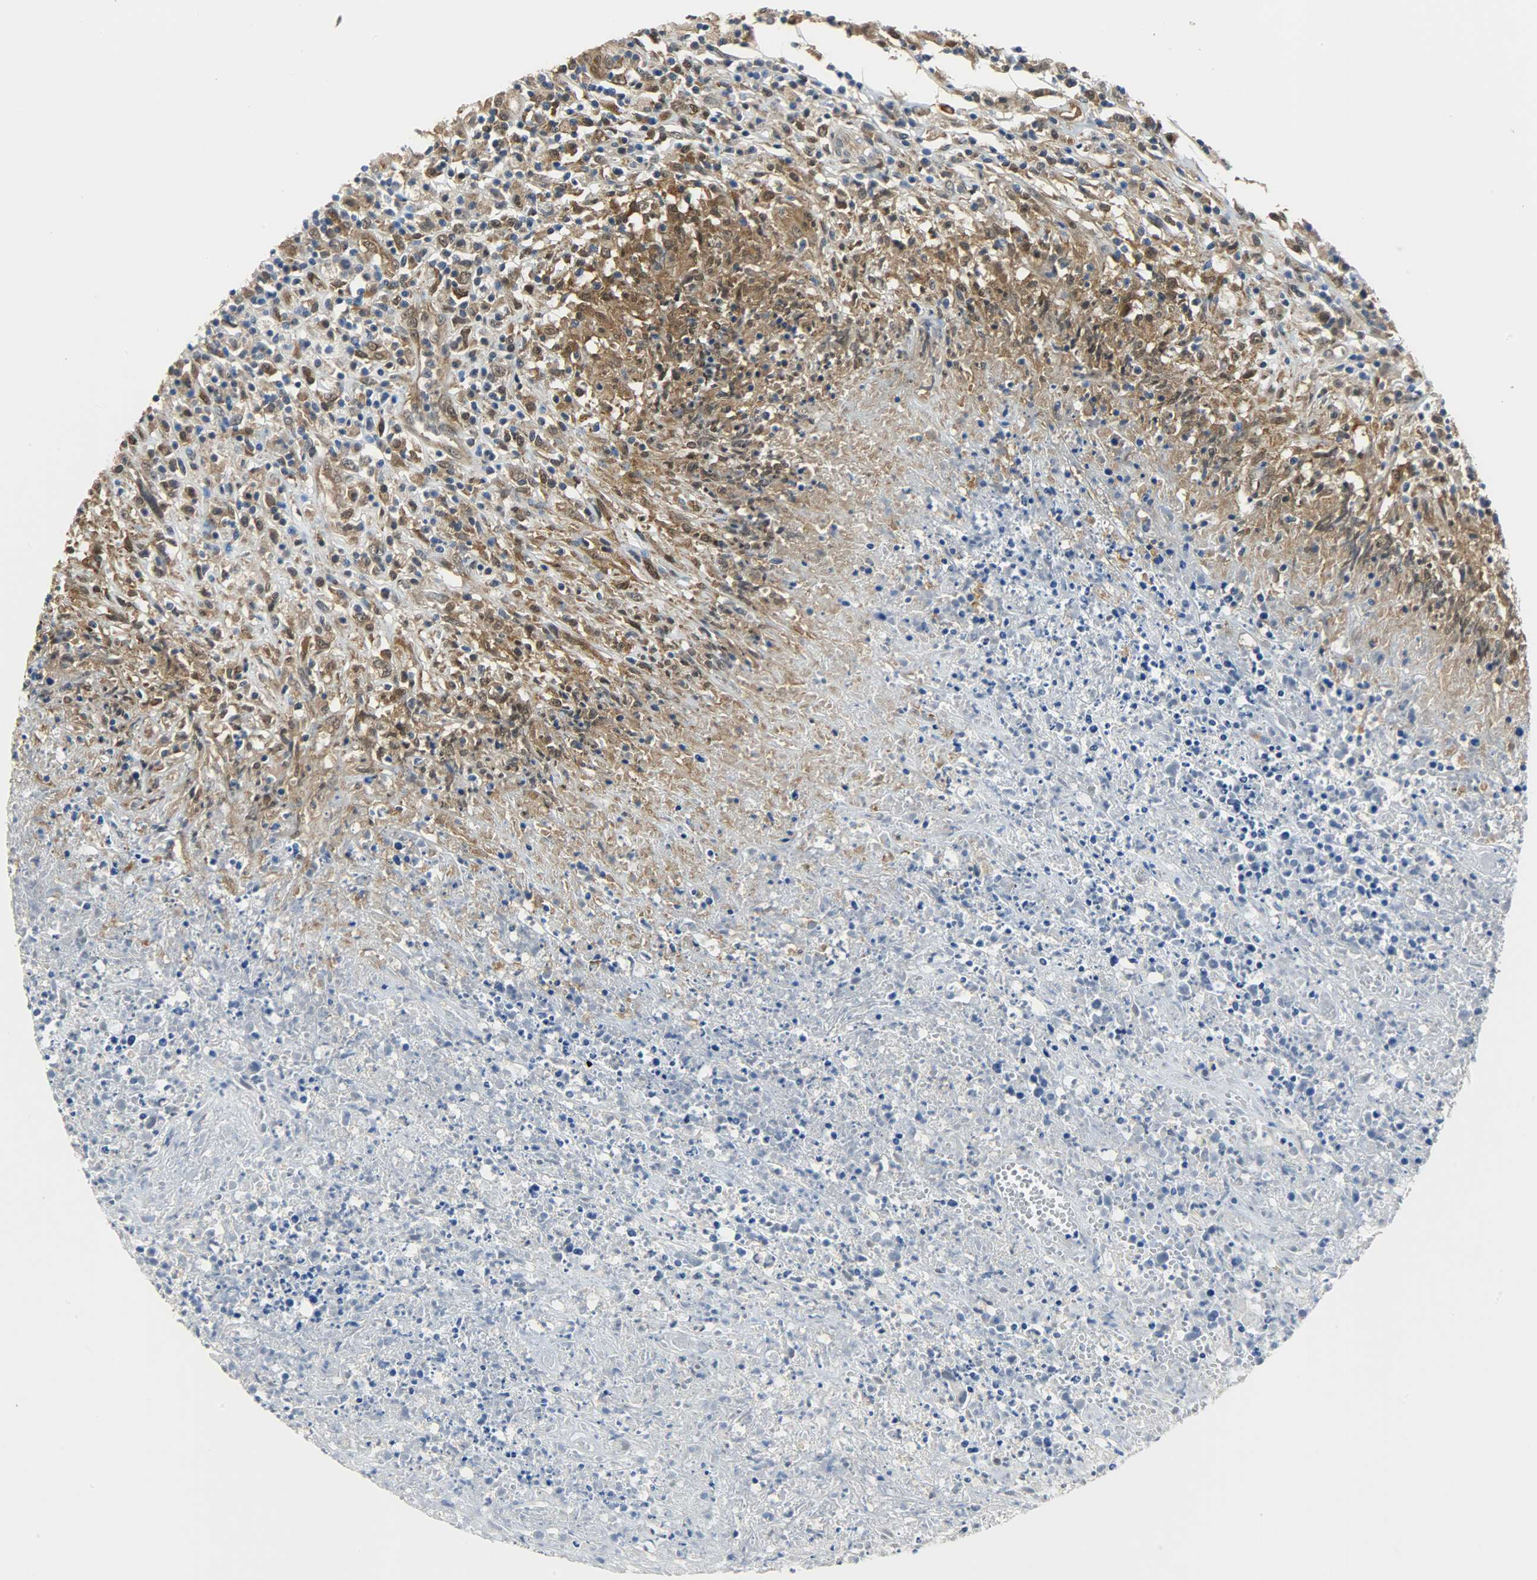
{"staining": {"intensity": "strong", "quantity": "25%-75%", "location": "cytoplasmic/membranous,nuclear"}, "tissue": "lymphoma", "cell_type": "Tumor cells", "image_type": "cancer", "snomed": [{"axis": "morphology", "description": "Malignant lymphoma, non-Hodgkin's type, High grade"}, {"axis": "topography", "description": "Lymph node"}], "caption": "Immunohistochemical staining of human high-grade malignant lymphoma, non-Hodgkin's type shows high levels of strong cytoplasmic/membranous and nuclear protein expression in approximately 25%-75% of tumor cells.", "gene": "EIF4EBP1", "patient": {"sex": "female", "age": 84}}